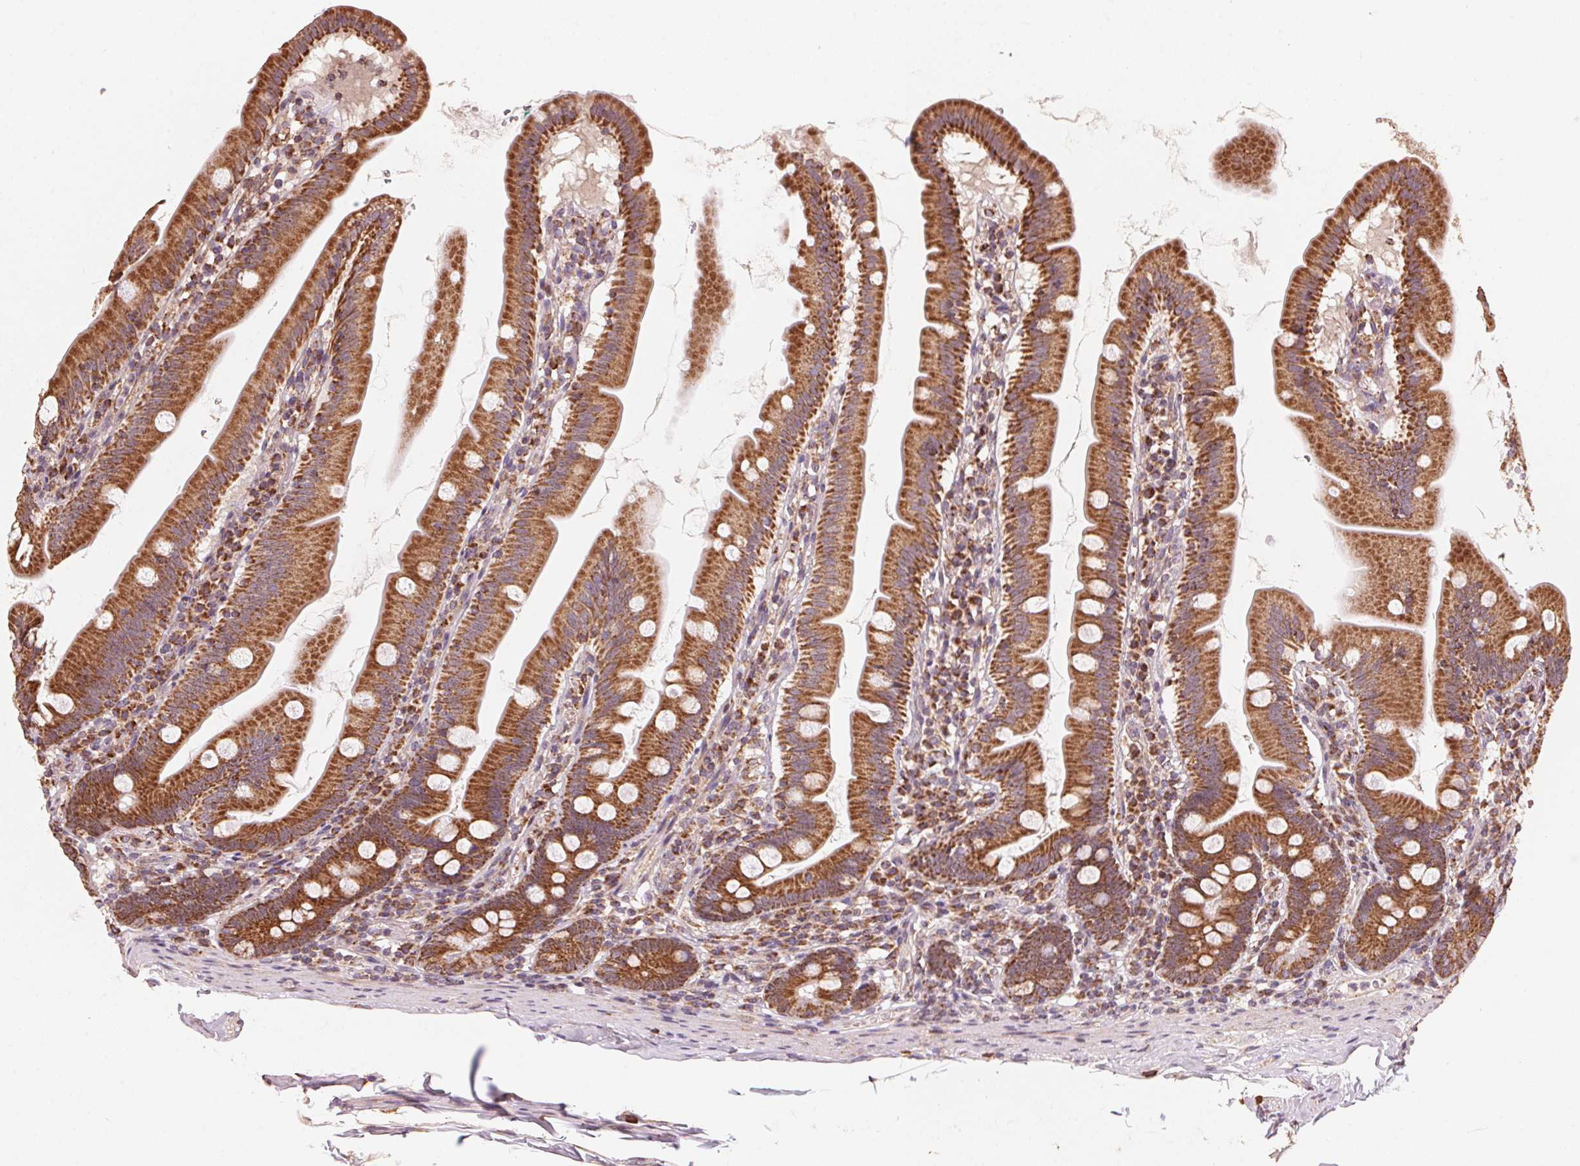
{"staining": {"intensity": "strong", "quantity": ">75%", "location": "cytoplasmic/membranous"}, "tissue": "duodenum", "cell_type": "Glandular cells", "image_type": "normal", "snomed": [{"axis": "morphology", "description": "Normal tissue, NOS"}, {"axis": "topography", "description": "Duodenum"}], "caption": "This is an image of immunohistochemistry staining of benign duodenum, which shows strong positivity in the cytoplasmic/membranous of glandular cells.", "gene": "TOMM70", "patient": {"sex": "female", "age": 67}}